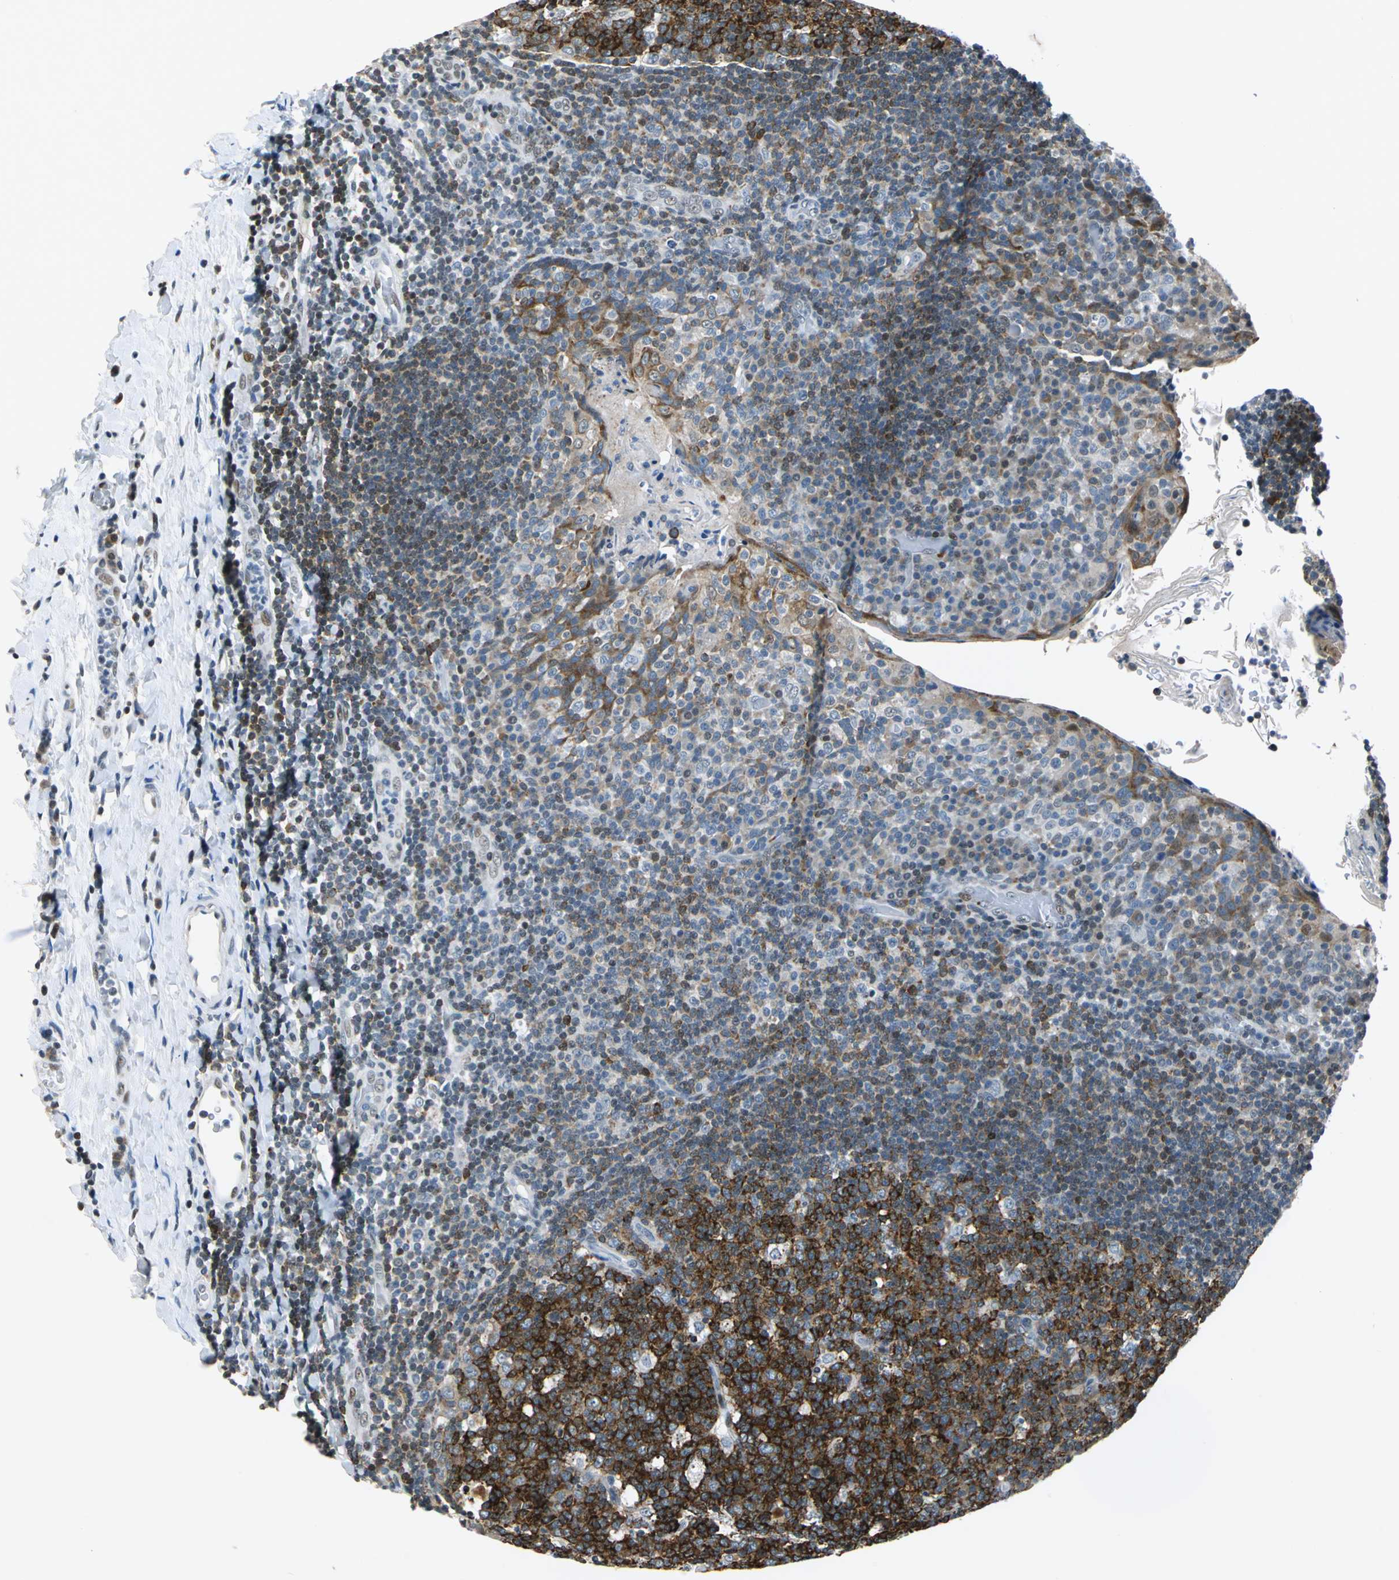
{"staining": {"intensity": "strong", "quantity": ">75%", "location": "cytoplasmic/membranous"}, "tissue": "tonsil", "cell_type": "Germinal center cells", "image_type": "normal", "snomed": [{"axis": "morphology", "description": "Normal tissue, NOS"}, {"axis": "topography", "description": "Tonsil"}], "caption": "A high amount of strong cytoplasmic/membranous staining is identified in approximately >75% of germinal center cells in normal tonsil. (brown staining indicates protein expression, while blue staining denotes nuclei).", "gene": "HCFC2", "patient": {"sex": "male", "age": 17}}